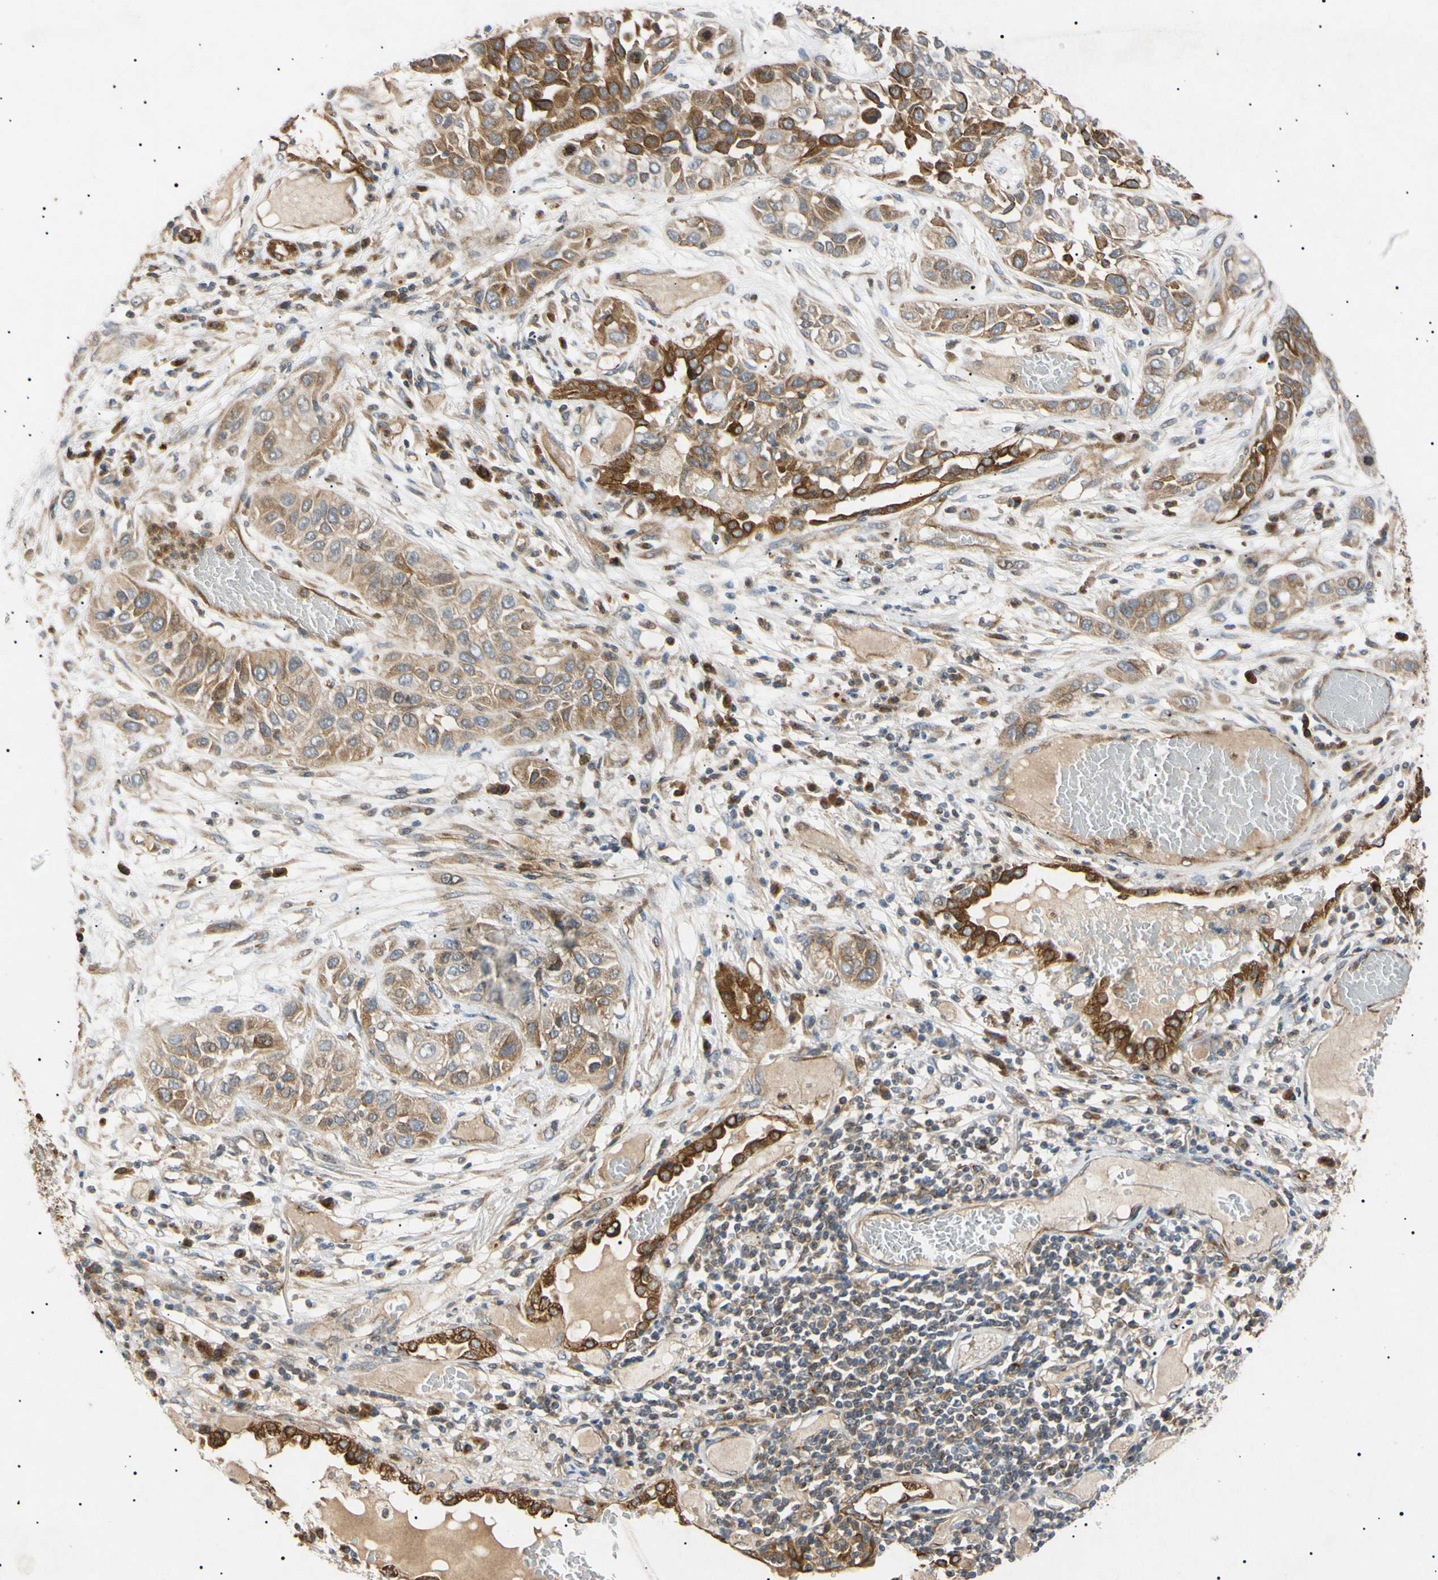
{"staining": {"intensity": "strong", "quantity": "25%-75%", "location": "cytoplasmic/membranous"}, "tissue": "lung cancer", "cell_type": "Tumor cells", "image_type": "cancer", "snomed": [{"axis": "morphology", "description": "Squamous cell carcinoma, NOS"}, {"axis": "topography", "description": "Lung"}], "caption": "Human lung squamous cell carcinoma stained with a brown dye shows strong cytoplasmic/membranous positive staining in about 25%-75% of tumor cells.", "gene": "TUBB4A", "patient": {"sex": "male", "age": 71}}